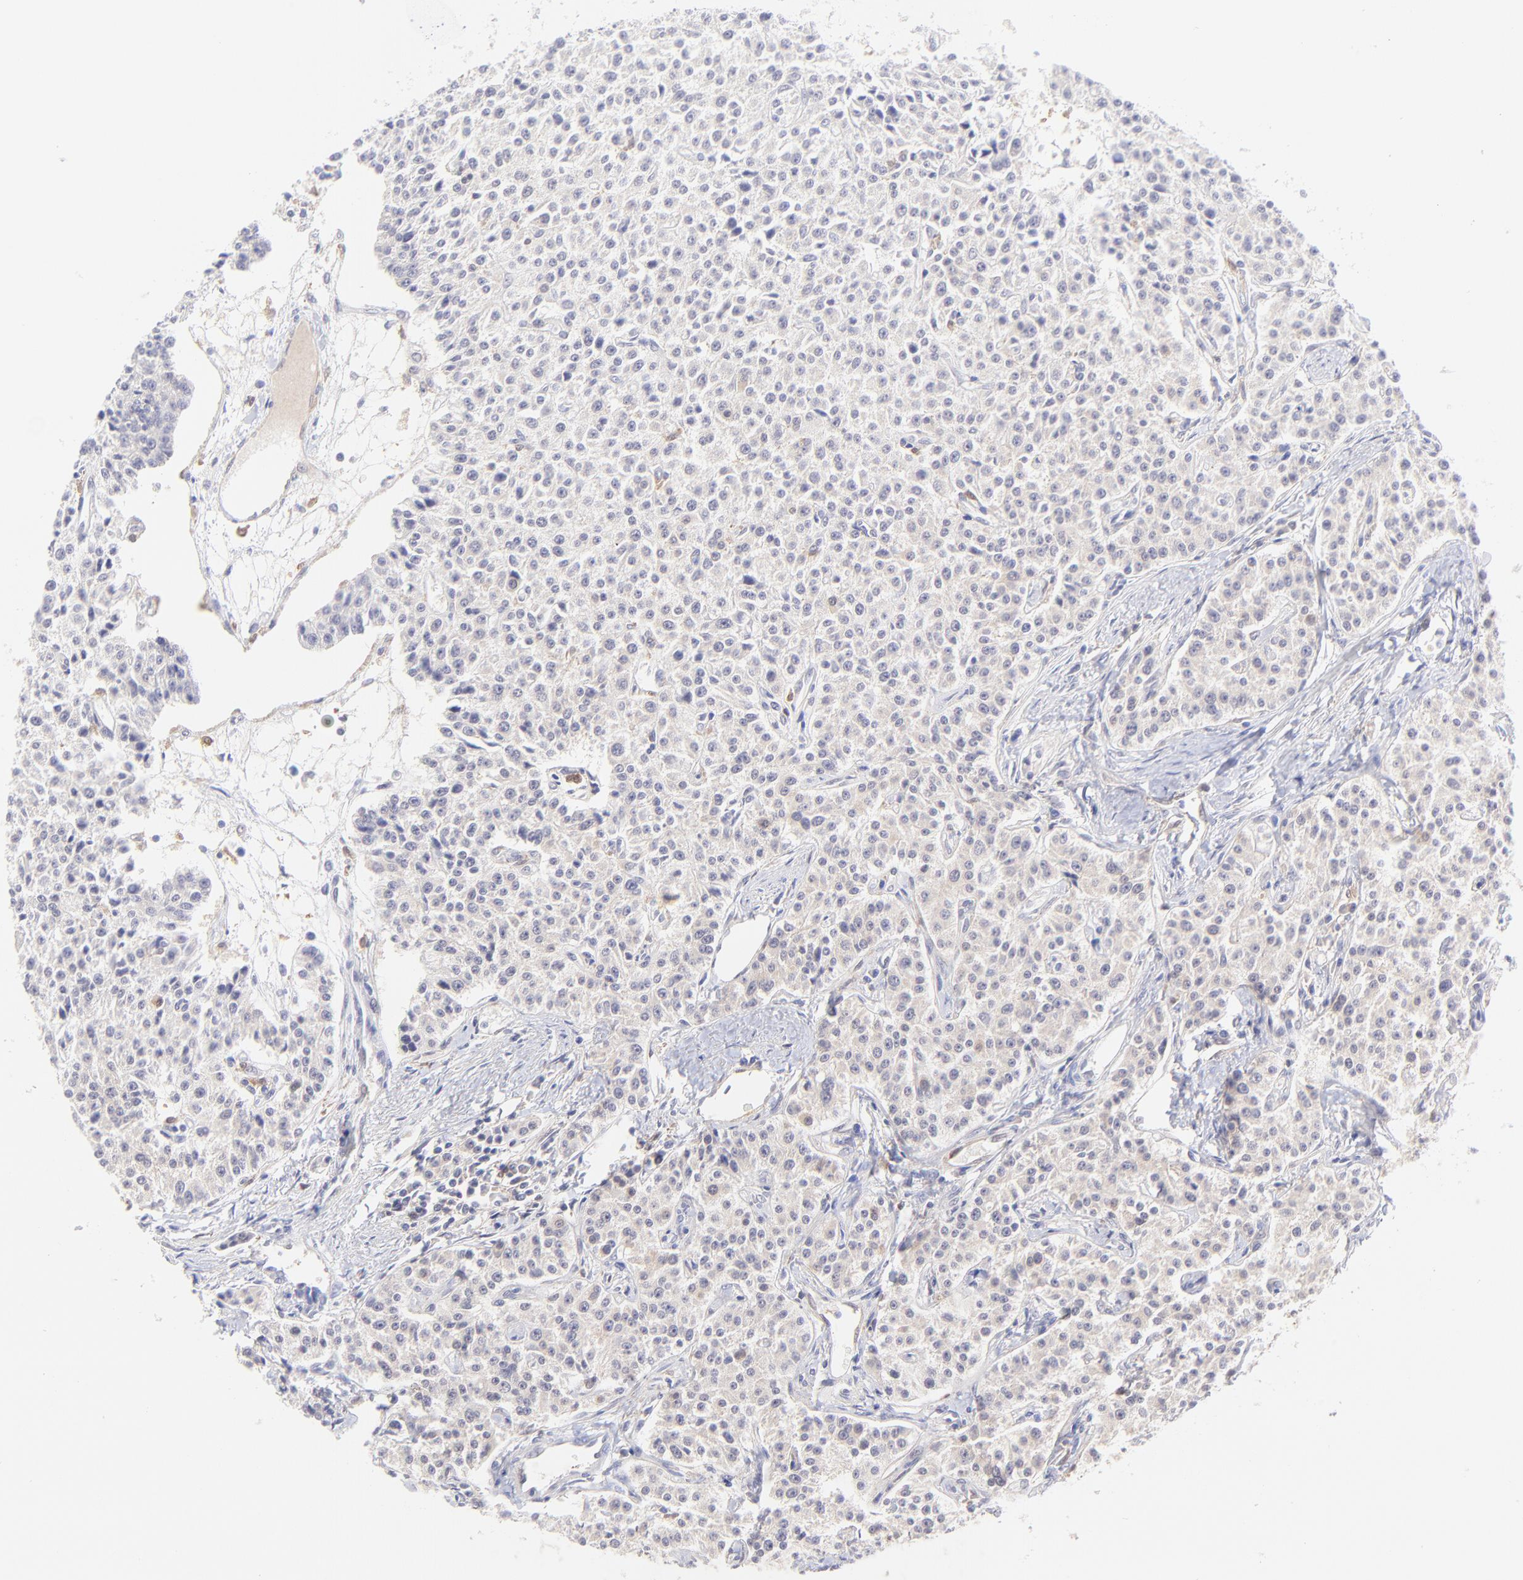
{"staining": {"intensity": "negative", "quantity": "none", "location": "none"}, "tissue": "carcinoid", "cell_type": "Tumor cells", "image_type": "cancer", "snomed": [{"axis": "morphology", "description": "Carcinoid, malignant, NOS"}, {"axis": "topography", "description": "Stomach"}], "caption": "DAB (3,3'-diaminobenzidine) immunohistochemical staining of human malignant carcinoid shows no significant staining in tumor cells. Nuclei are stained in blue.", "gene": "HYAL1", "patient": {"sex": "female", "age": 76}}